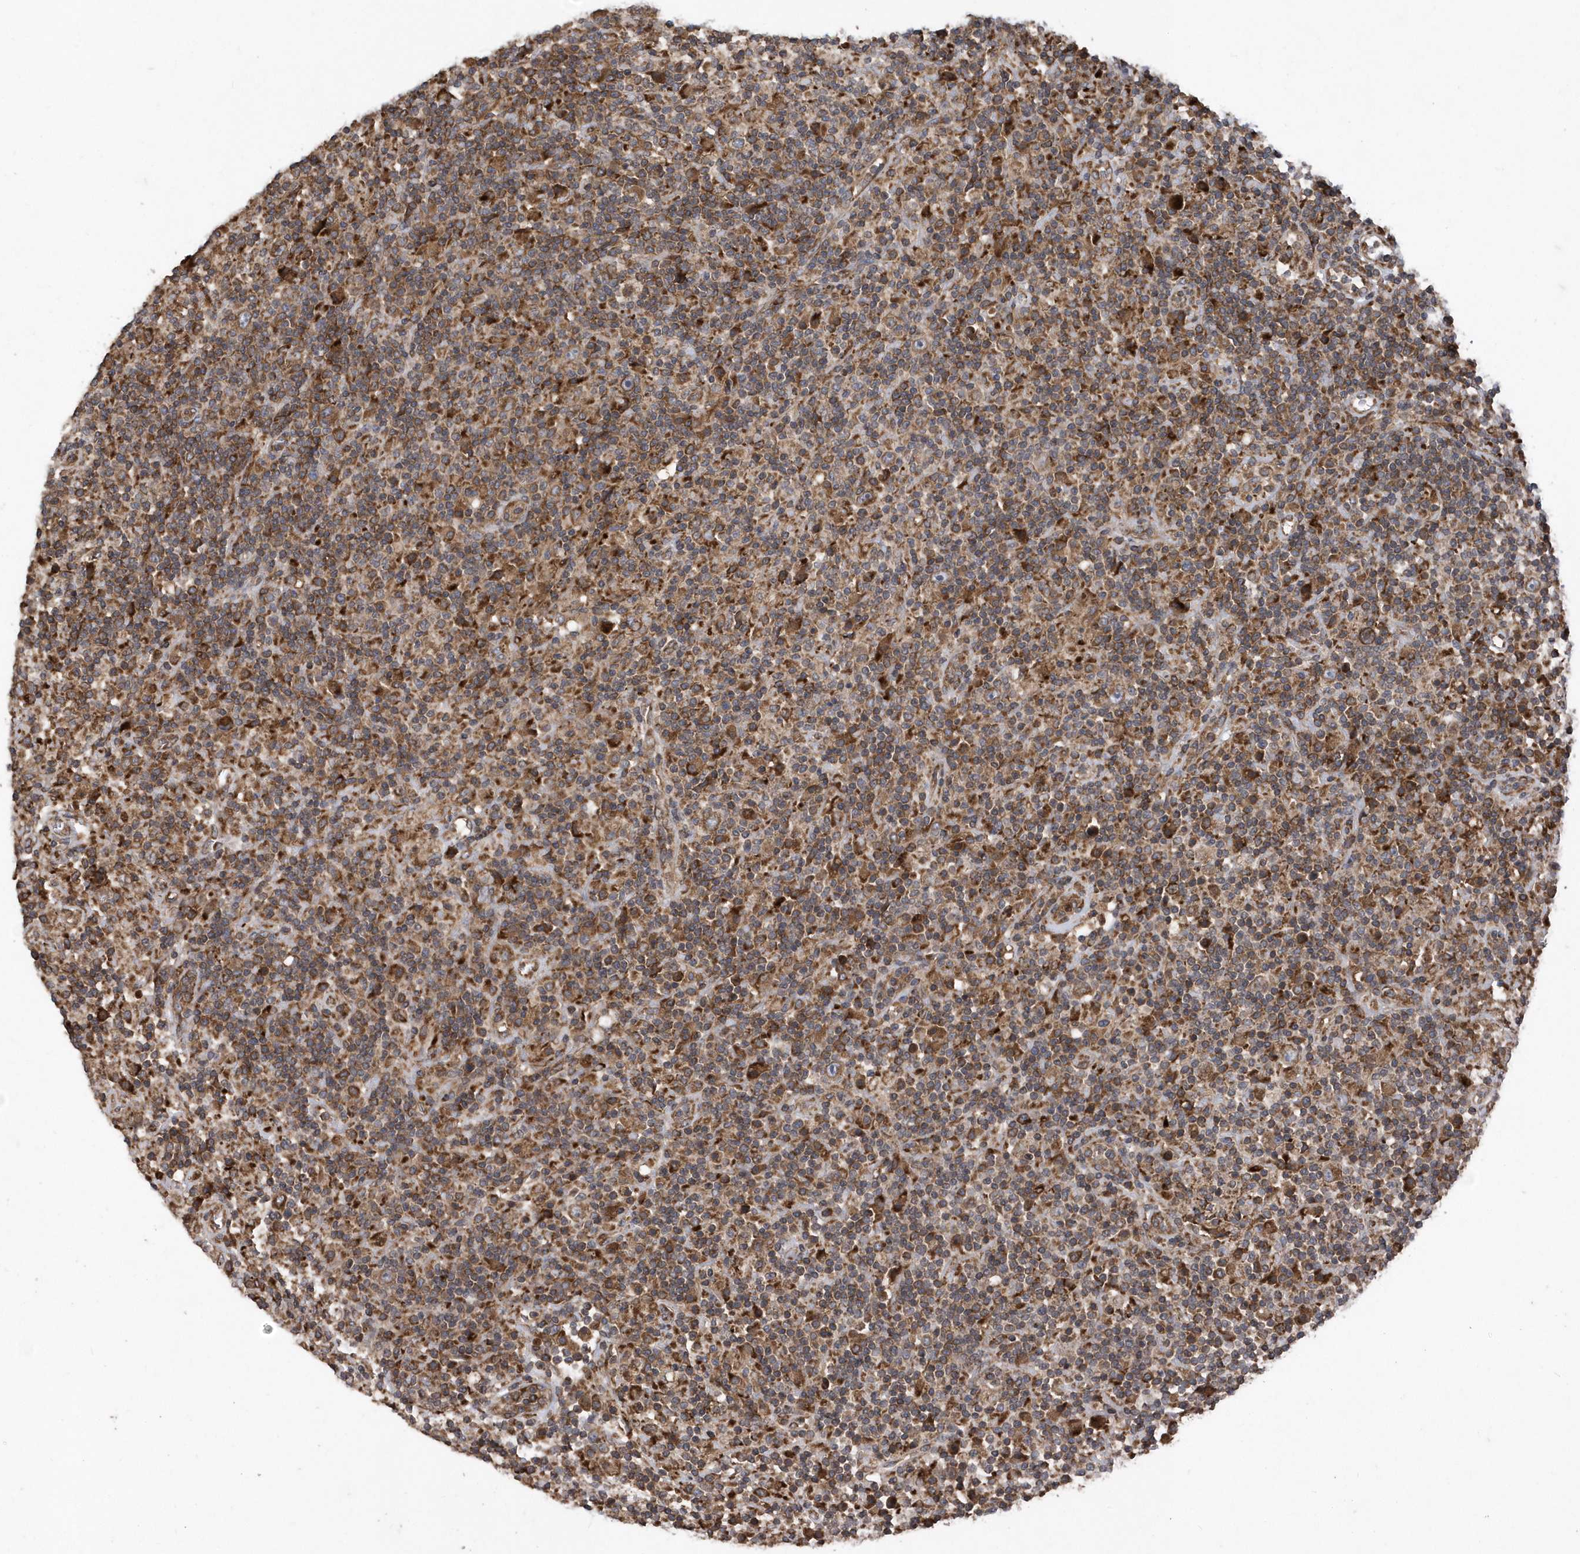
{"staining": {"intensity": "moderate", "quantity": ">75%", "location": "cytoplasmic/membranous"}, "tissue": "lymphoma", "cell_type": "Tumor cells", "image_type": "cancer", "snomed": [{"axis": "morphology", "description": "Hodgkin's disease, NOS"}, {"axis": "topography", "description": "Lymph node"}], "caption": "Immunohistochemical staining of human Hodgkin's disease demonstrates moderate cytoplasmic/membranous protein expression in approximately >75% of tumor cells.", "gene": "WASHC5", "patient": {"sex": "male", "age": 70}}